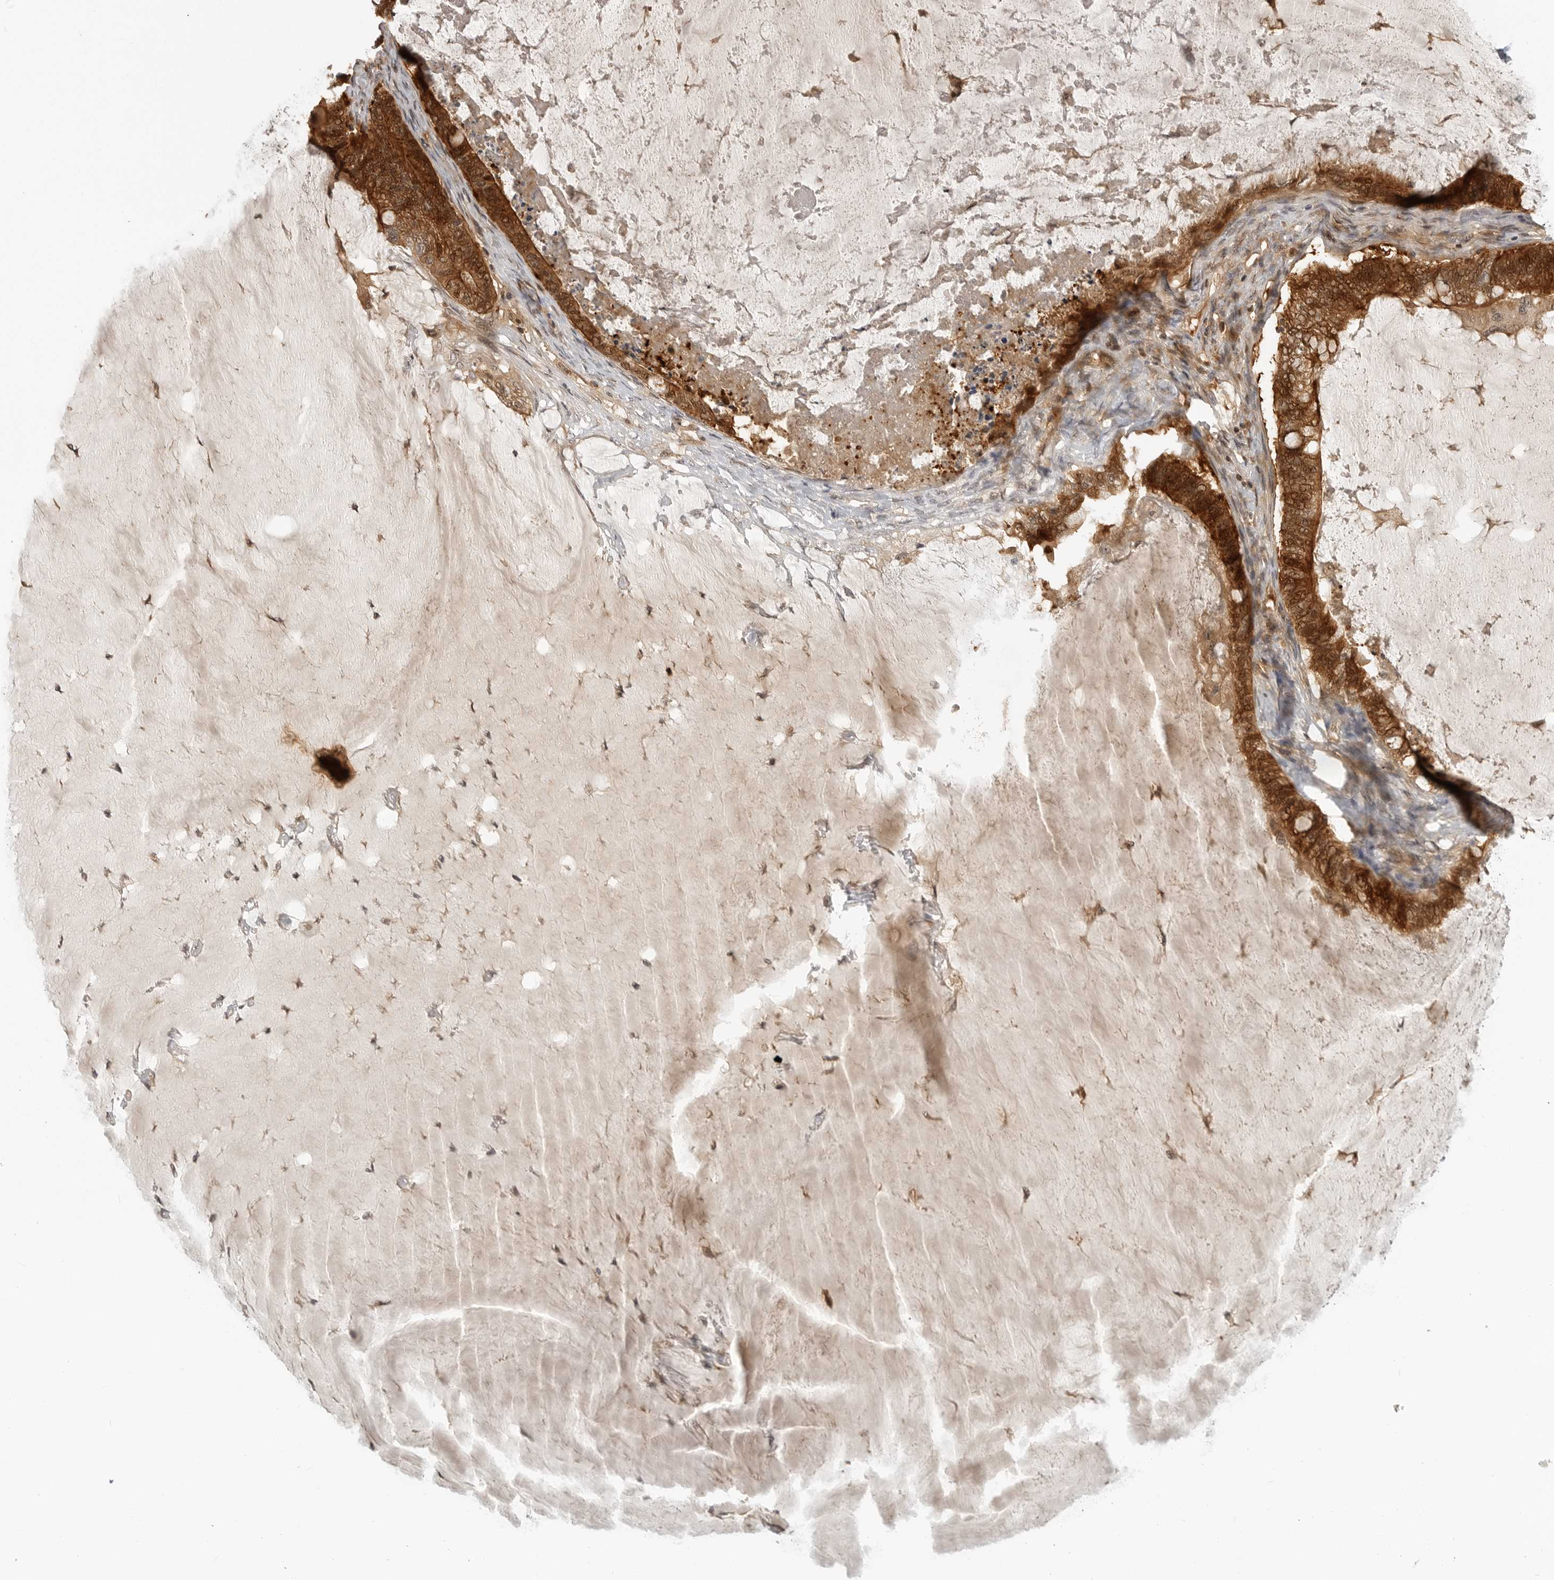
{"staining": {"intensity": "strong", "quantity": ">75%", "location": "cytoplasmic/membranous,nuclear"}, "tissue": "ovarian cancer", "cell_type": "Tumor cells", "image_type": "cancer", "snomed": [{"axis": "morphology", "description": "Cystadenocarcinoma, mucinous, NOS"}, {"axis": "topography", "description": "Ovary"}], "caption": "Ovarian cancer tissue displays strong cytoplasmic/membranous and nuclear staining in about >75% of tumor cells, visualized by immunohistochemistry. The protein is stained brown, and the nuclei are stained in blue (DAB (3,3'-diaminobenzidine) IHC with brightfield microscopy, high magnification).", "gene": "CTIF", "patient": {"sex": "female", "age": 61}}